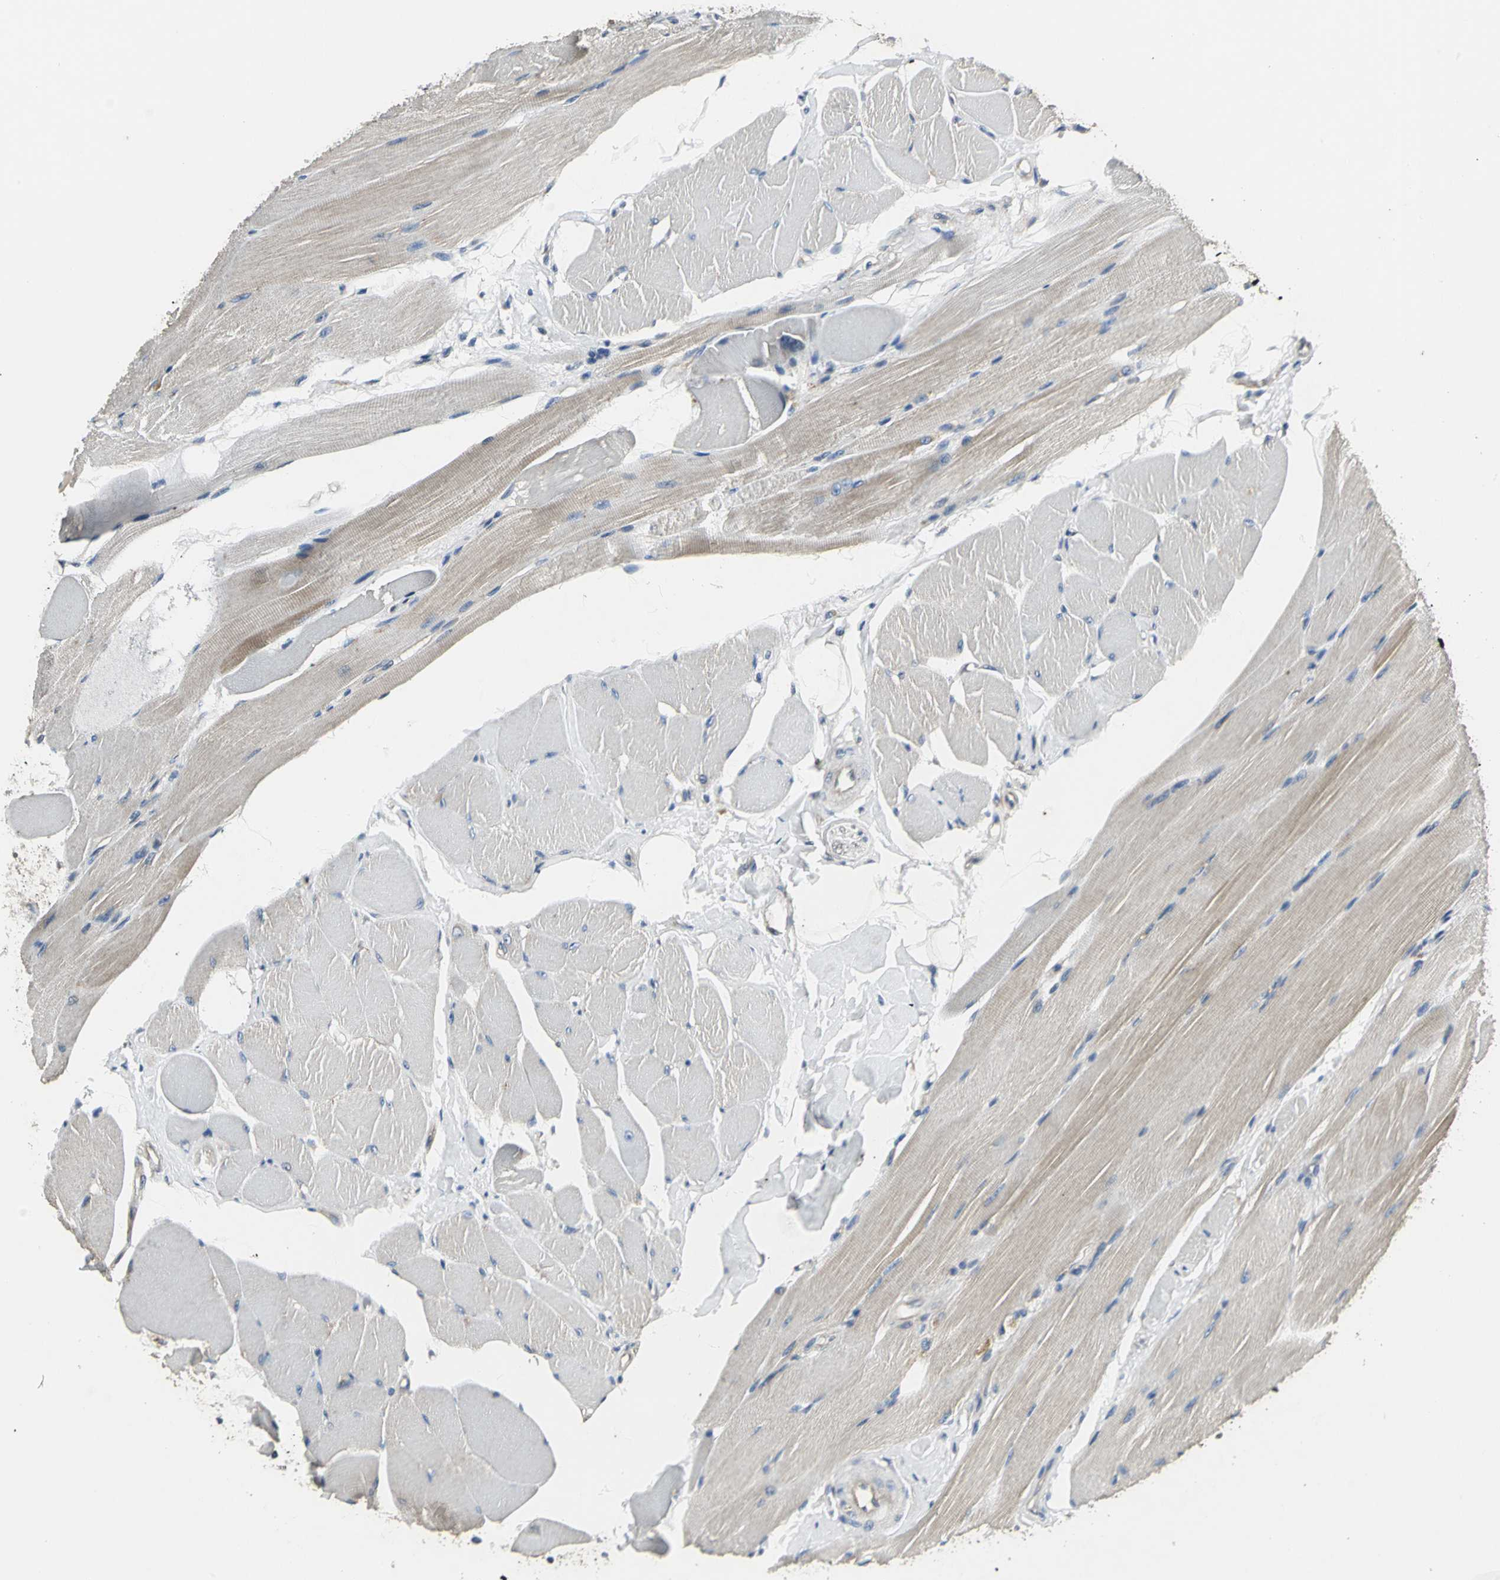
{"staining": {"intensity": "weak", "quantity": "25%-75%", "location": "cytoplasmic/membranous"}, "tissue": "skeletal muscle", "cell_type": "Myocytes", "image_type": "normal", "snomed": [{"axis": "morphology", "description": "Normal tissue, NOS"}, {"axis": "topography", "description": "Skeletal muscle"}, {"axis": "topography", "description": "Peripheral nerve tissue"}], "caption": "Protein staining exhibits weak cytoplasmic/membranous expression in about 25%-75% of myocytes in benign skeletal muscle. Nuclei are stained in blue.", "gene": "IRF3", "patient": {"sex": "female", "age": 84}}